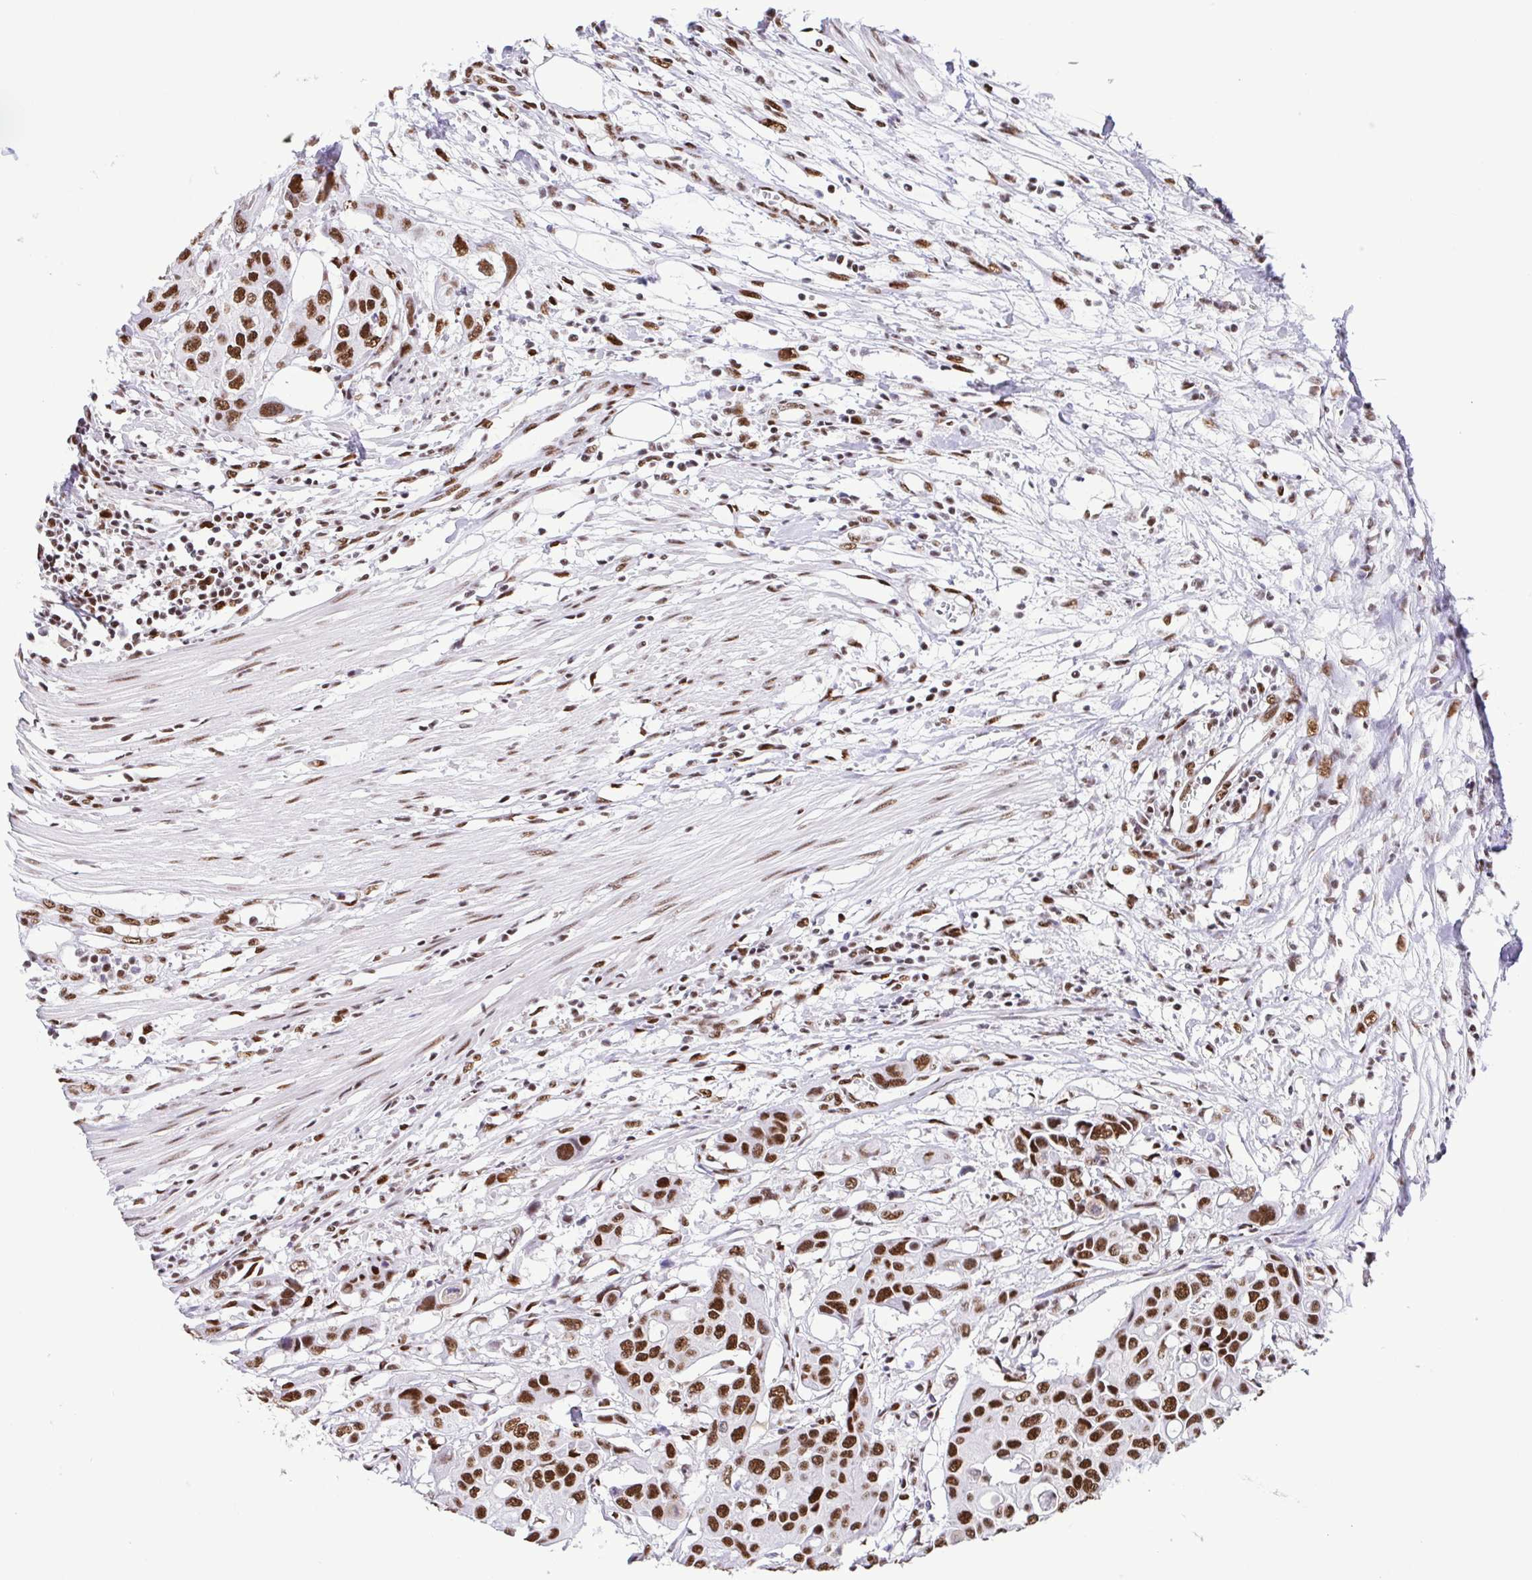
{"staining": {"intensity": "strong", "quantity": ">75%", "location": "nuclear"}, "tissue": "colorectal cancer", "cell_type": "Tumor cells", "image_type": "cancer", "snomed": [{"axis": "morphology", "description": "Adenocarcinoma, NOS"}, {"axis": "topography", "description": "Colon"}], "caption": "High-power microscopy captured an immunohistochemistry (IHC) micrograph of colorectal cancer (adenocarcinoma), revealing strong nuclear expression in about >75% of tumor cells. (Brightfield microscopy of DAB IHC at high magnification).", "gene": "TRIM28", "patient": {"sex": "male", "age": 77}}